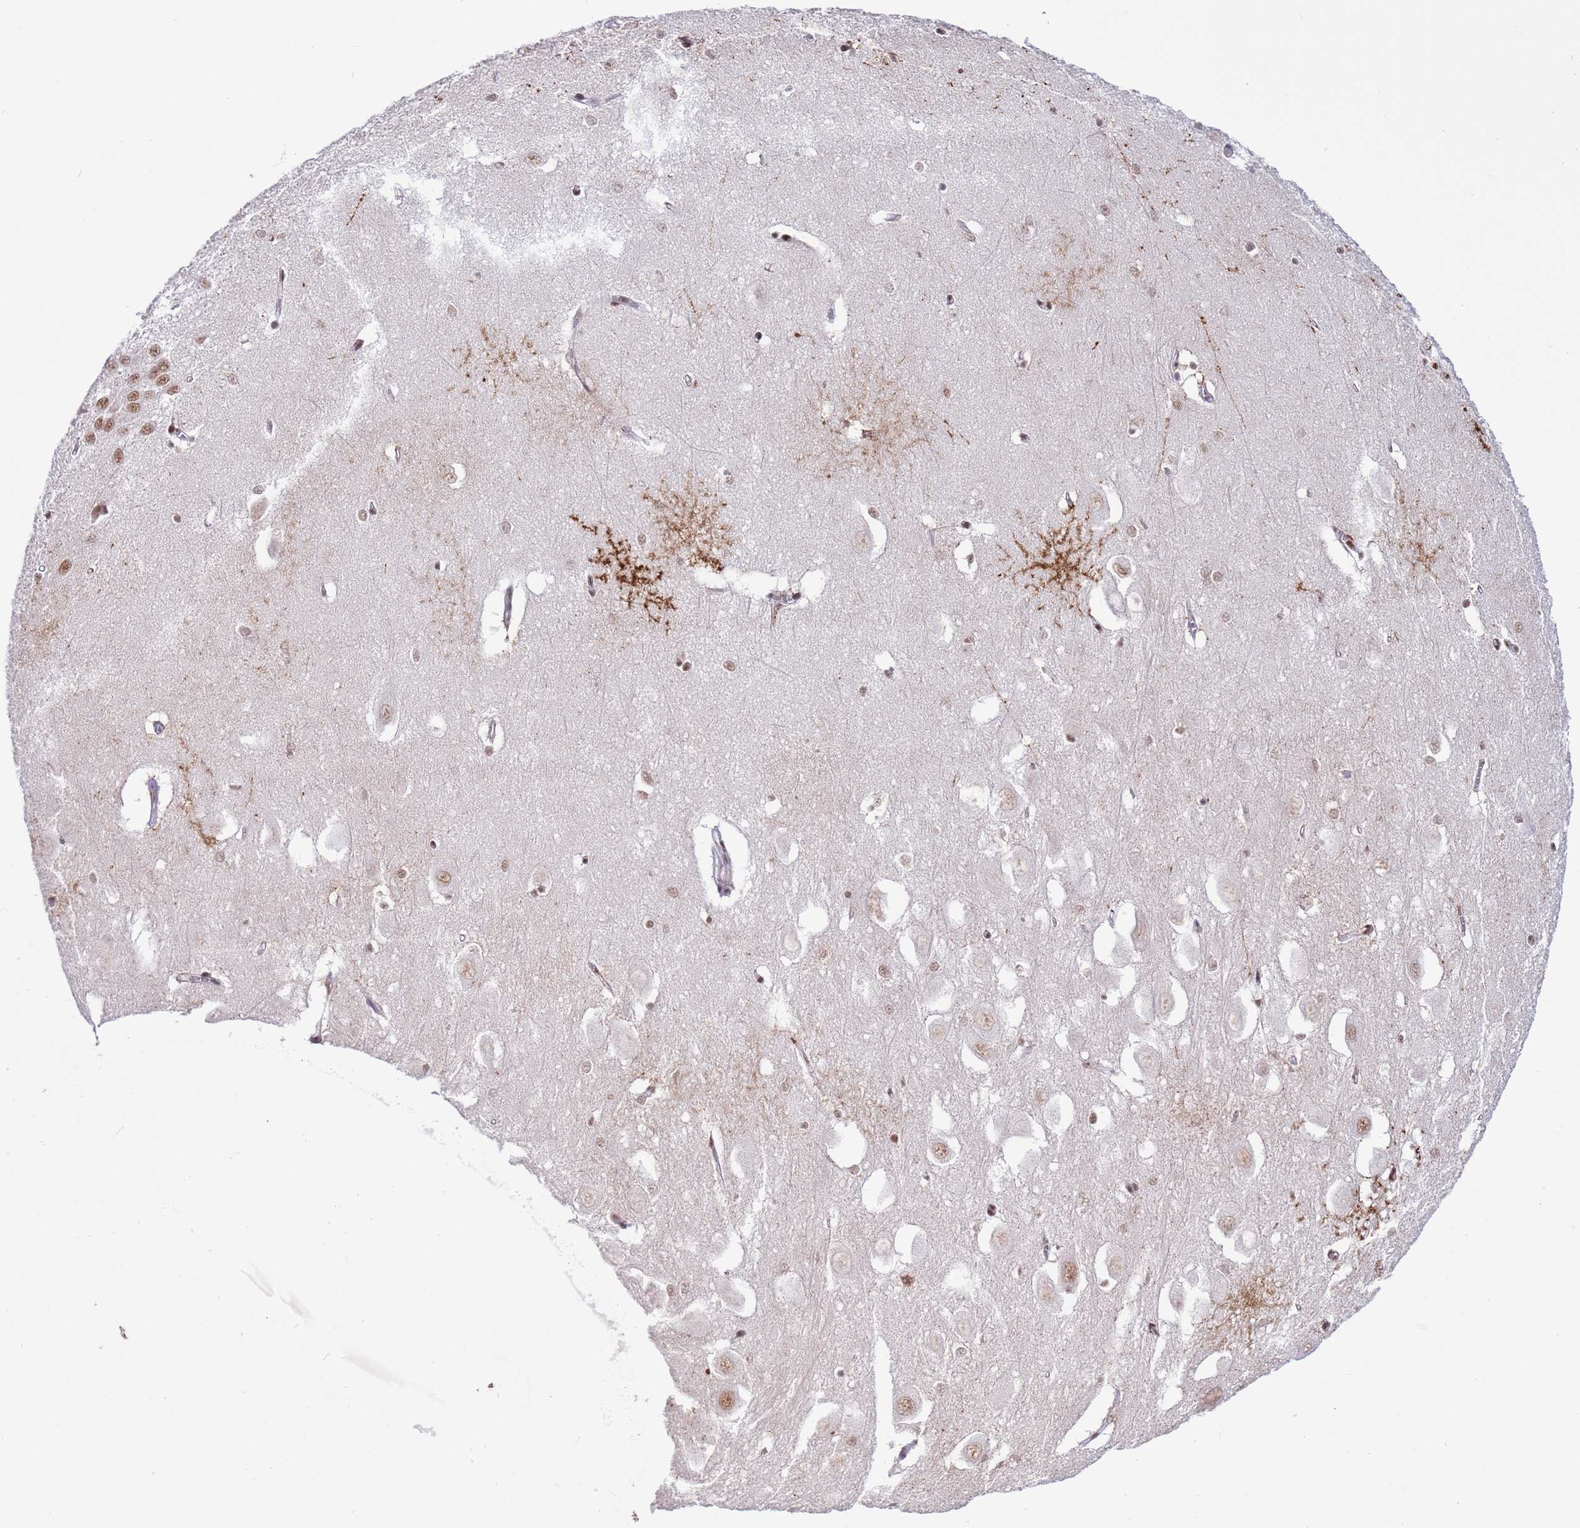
{"staining": {"intensity": "strong", "quantity": "25%-75%", "location": "nuclear"}, "tissue": "hippocampus", "cell_type": "Glial cells", "image_type": "normal", "snomed": [{"axis": "morphology", "description": "Normal tissue, NOS"}, {"axis": "topography", "description": "Hippocampus"}], "caption": "Glial cells demonstrate strong nuclear positivity in approximately 25%-75% of cells in unremarkable hippocampus.", "gene": "THOC2", "patient": {"sex": "female", "age": 64}}